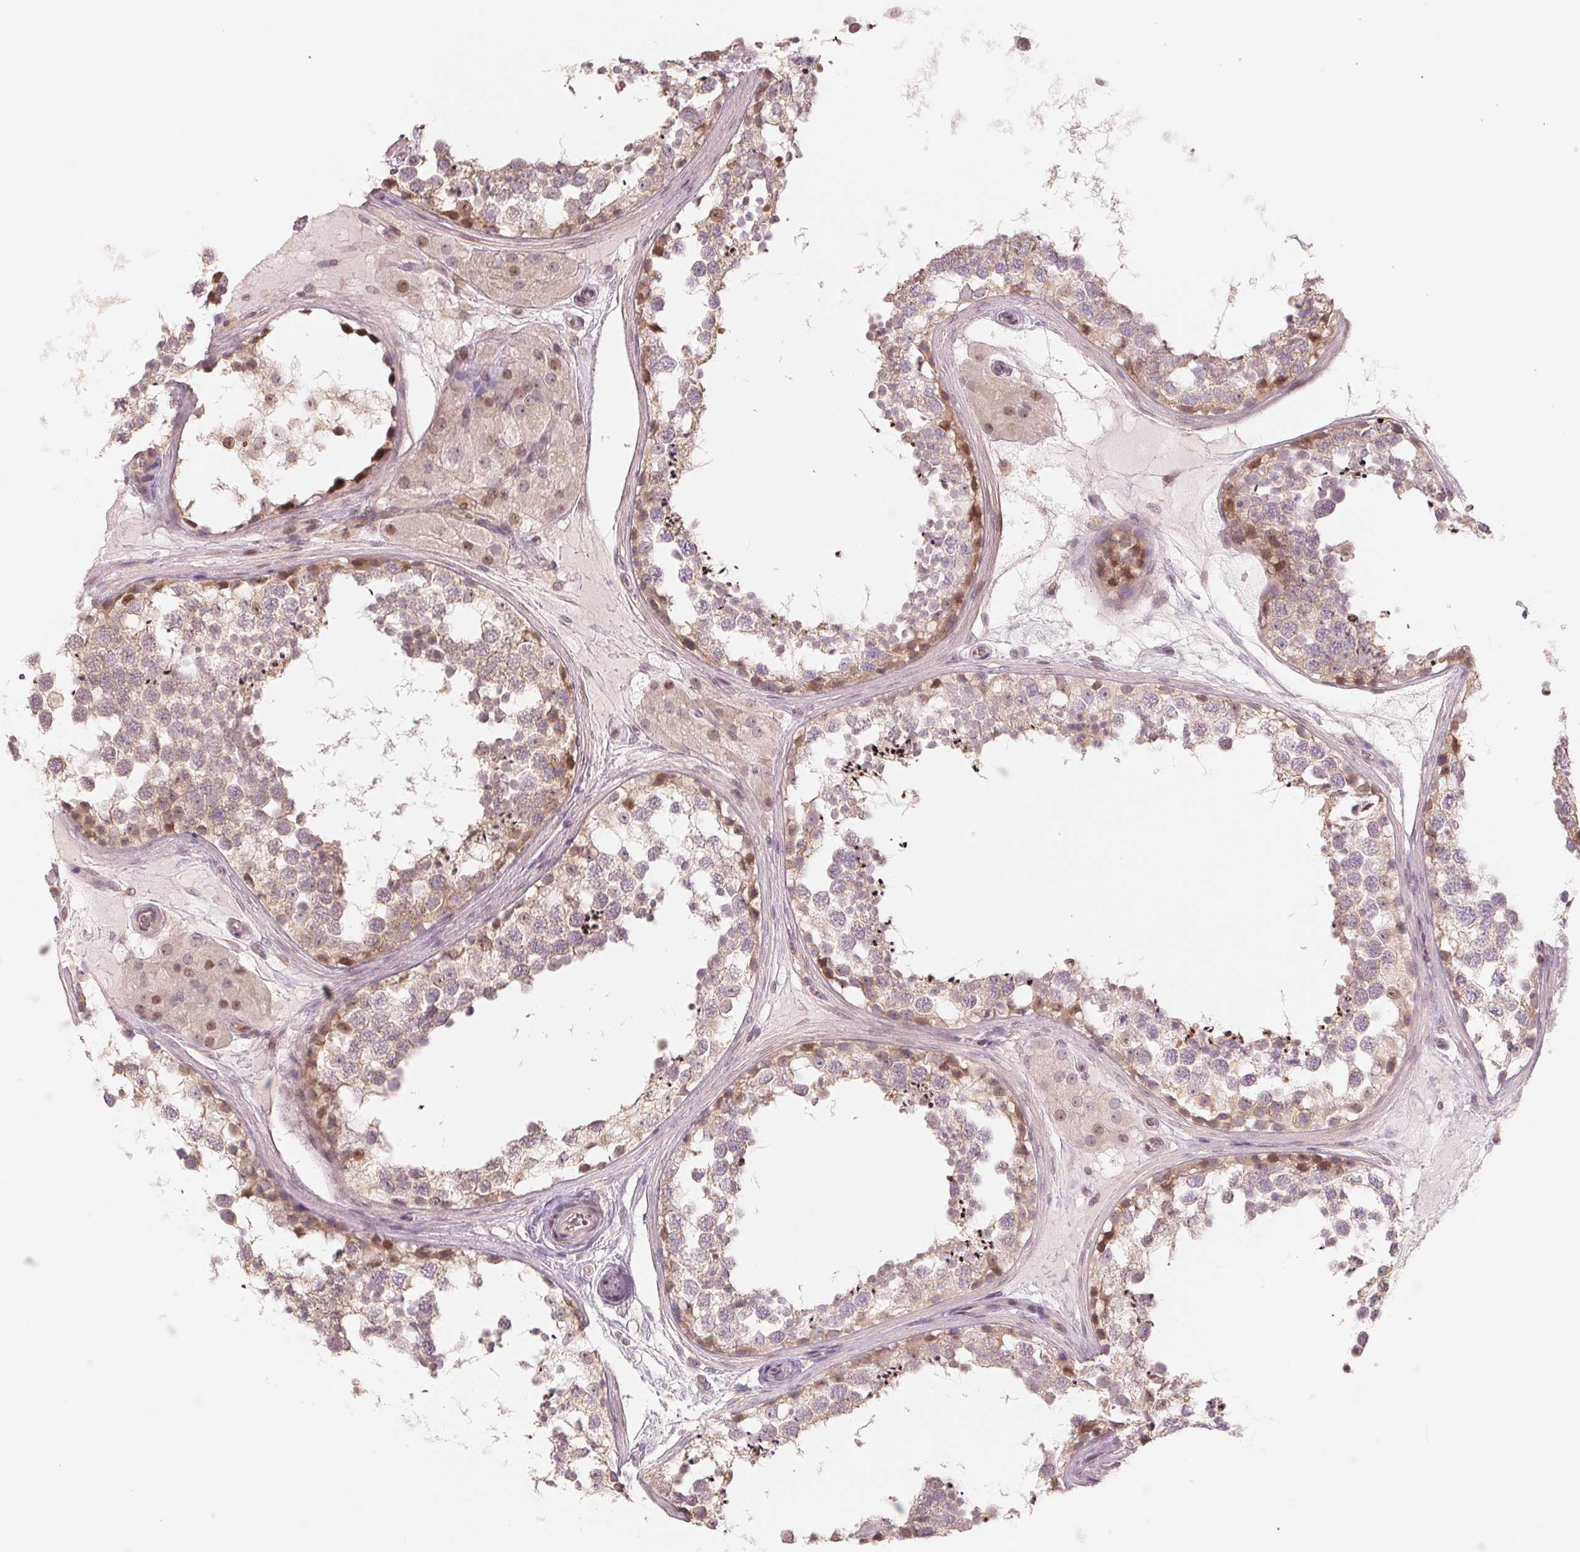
{"staining": {"intensity": "moderate", "quantity": "<25%", "location": "cytoplasmic/membranous"}, "tissue": "testis", "cell_type": "Cells in seminiferous ducts", "image_type": "normal", "snomed": [{"axis": "morphology", "description": "Normal tissue, NOS"}, {"axis": "morphology", "description": "Seminoma, NOS"}, {"axis": "topography", "description": "Testis"}], "caption": "Immunohistochemical staining of normal human testis displays <25% levels of moderate cytoplasmic/membranous protein expression in approximately <25% of cells in seminiferous ducts. Immunohistochemistry stains the protein of interest in brown and the nuclei are stained blue.", "gene": "DENND2C", "patient": {"sex": "male", "age": 65}}